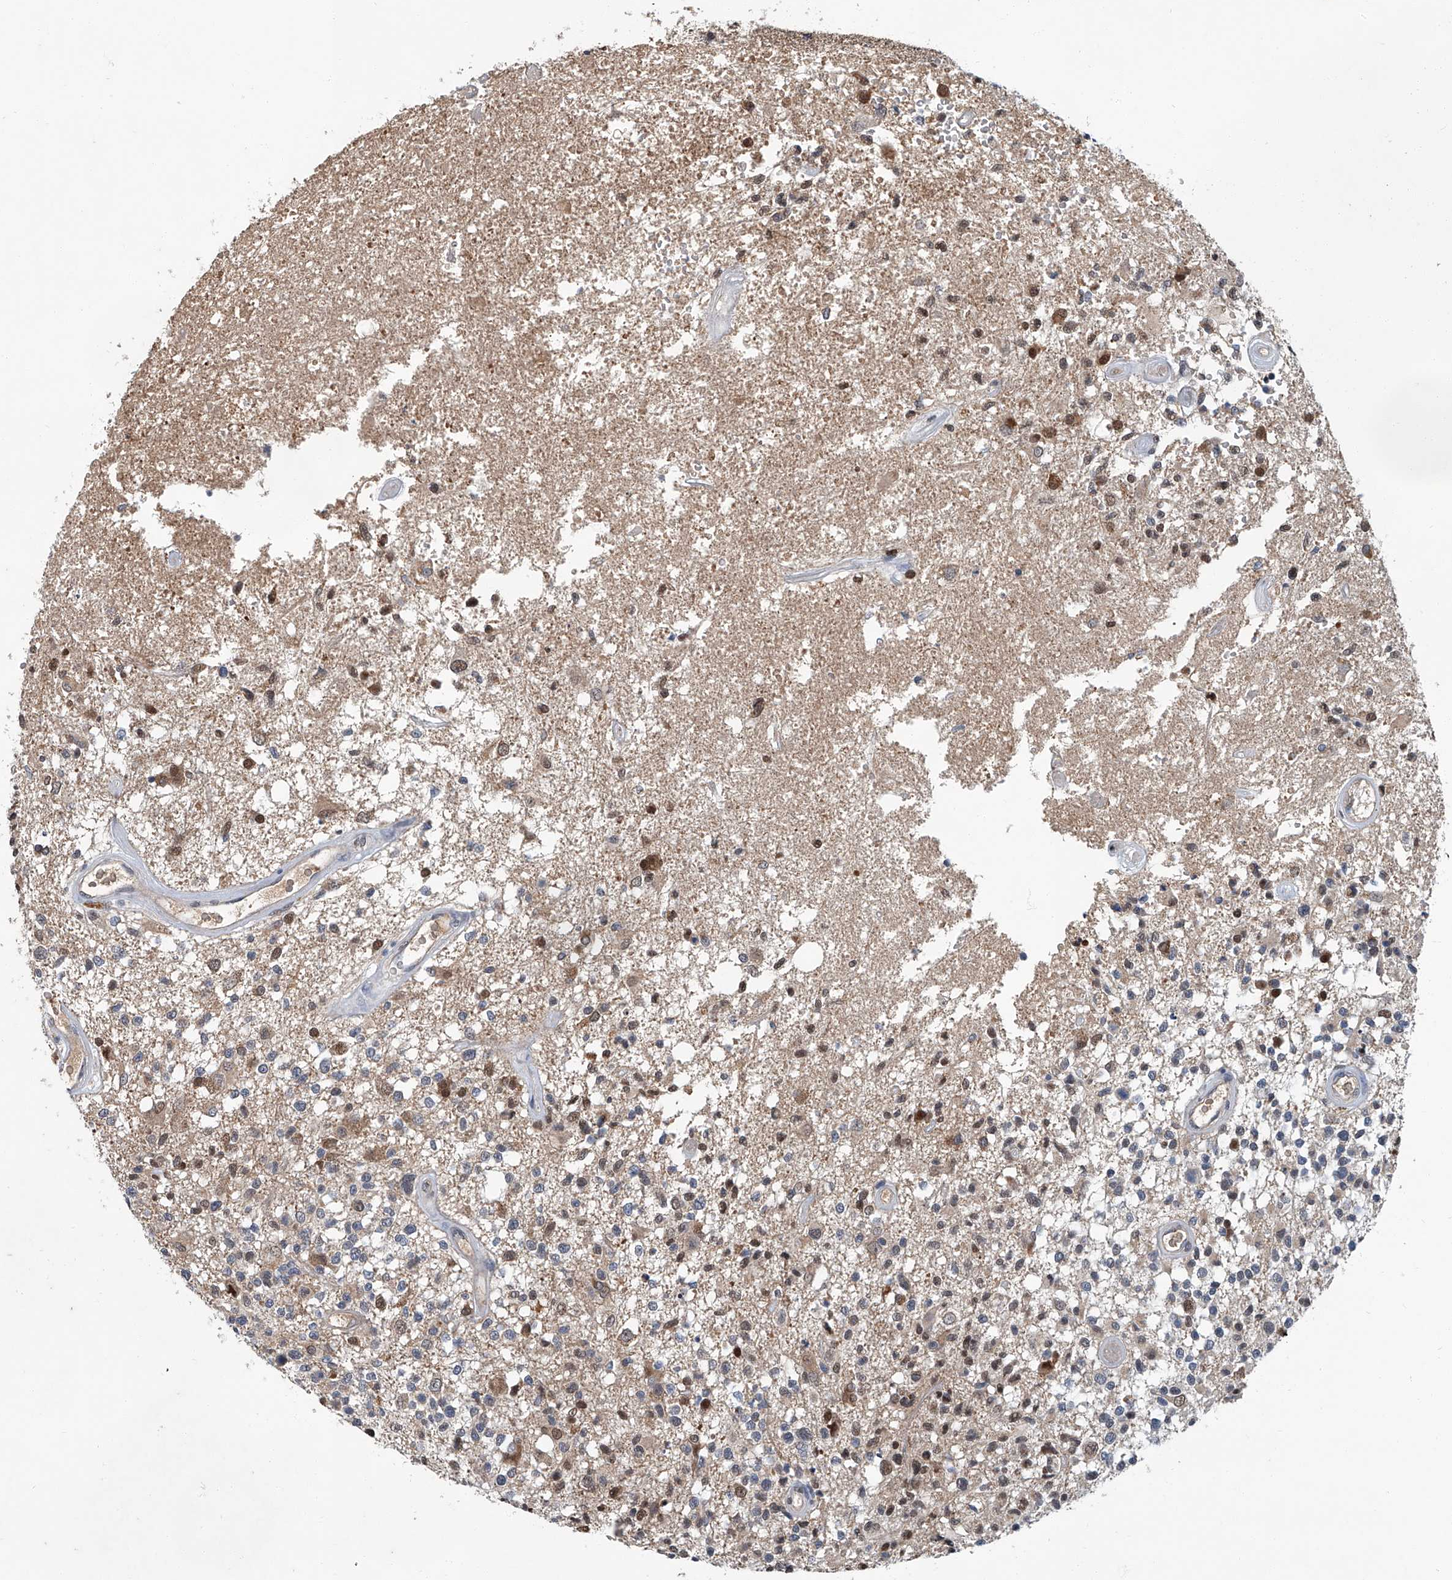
{"staining": {"intensity": "negative", "quantity": "none", "location": "none"}, "tissue": "glioma", "cell_type": "Tumor cells", "image_type": "cancer", "snomed": [{"axis": "morphology", "description": "Glioma, malignant, High grade"}, {"axis": "morphology", "description": "Glioblastoma, NOS"}, {"axis": "topography", "description": "Brain"}], "caption": "Tumor cells show no significant protein expression in high-grade glioma (malignant). The staining is performed using DAB brown chromogen with nuclei counter-stained in using hematoxylin.", "gene": "CLK1", "patient": {"sex": "male", "age": 60}}